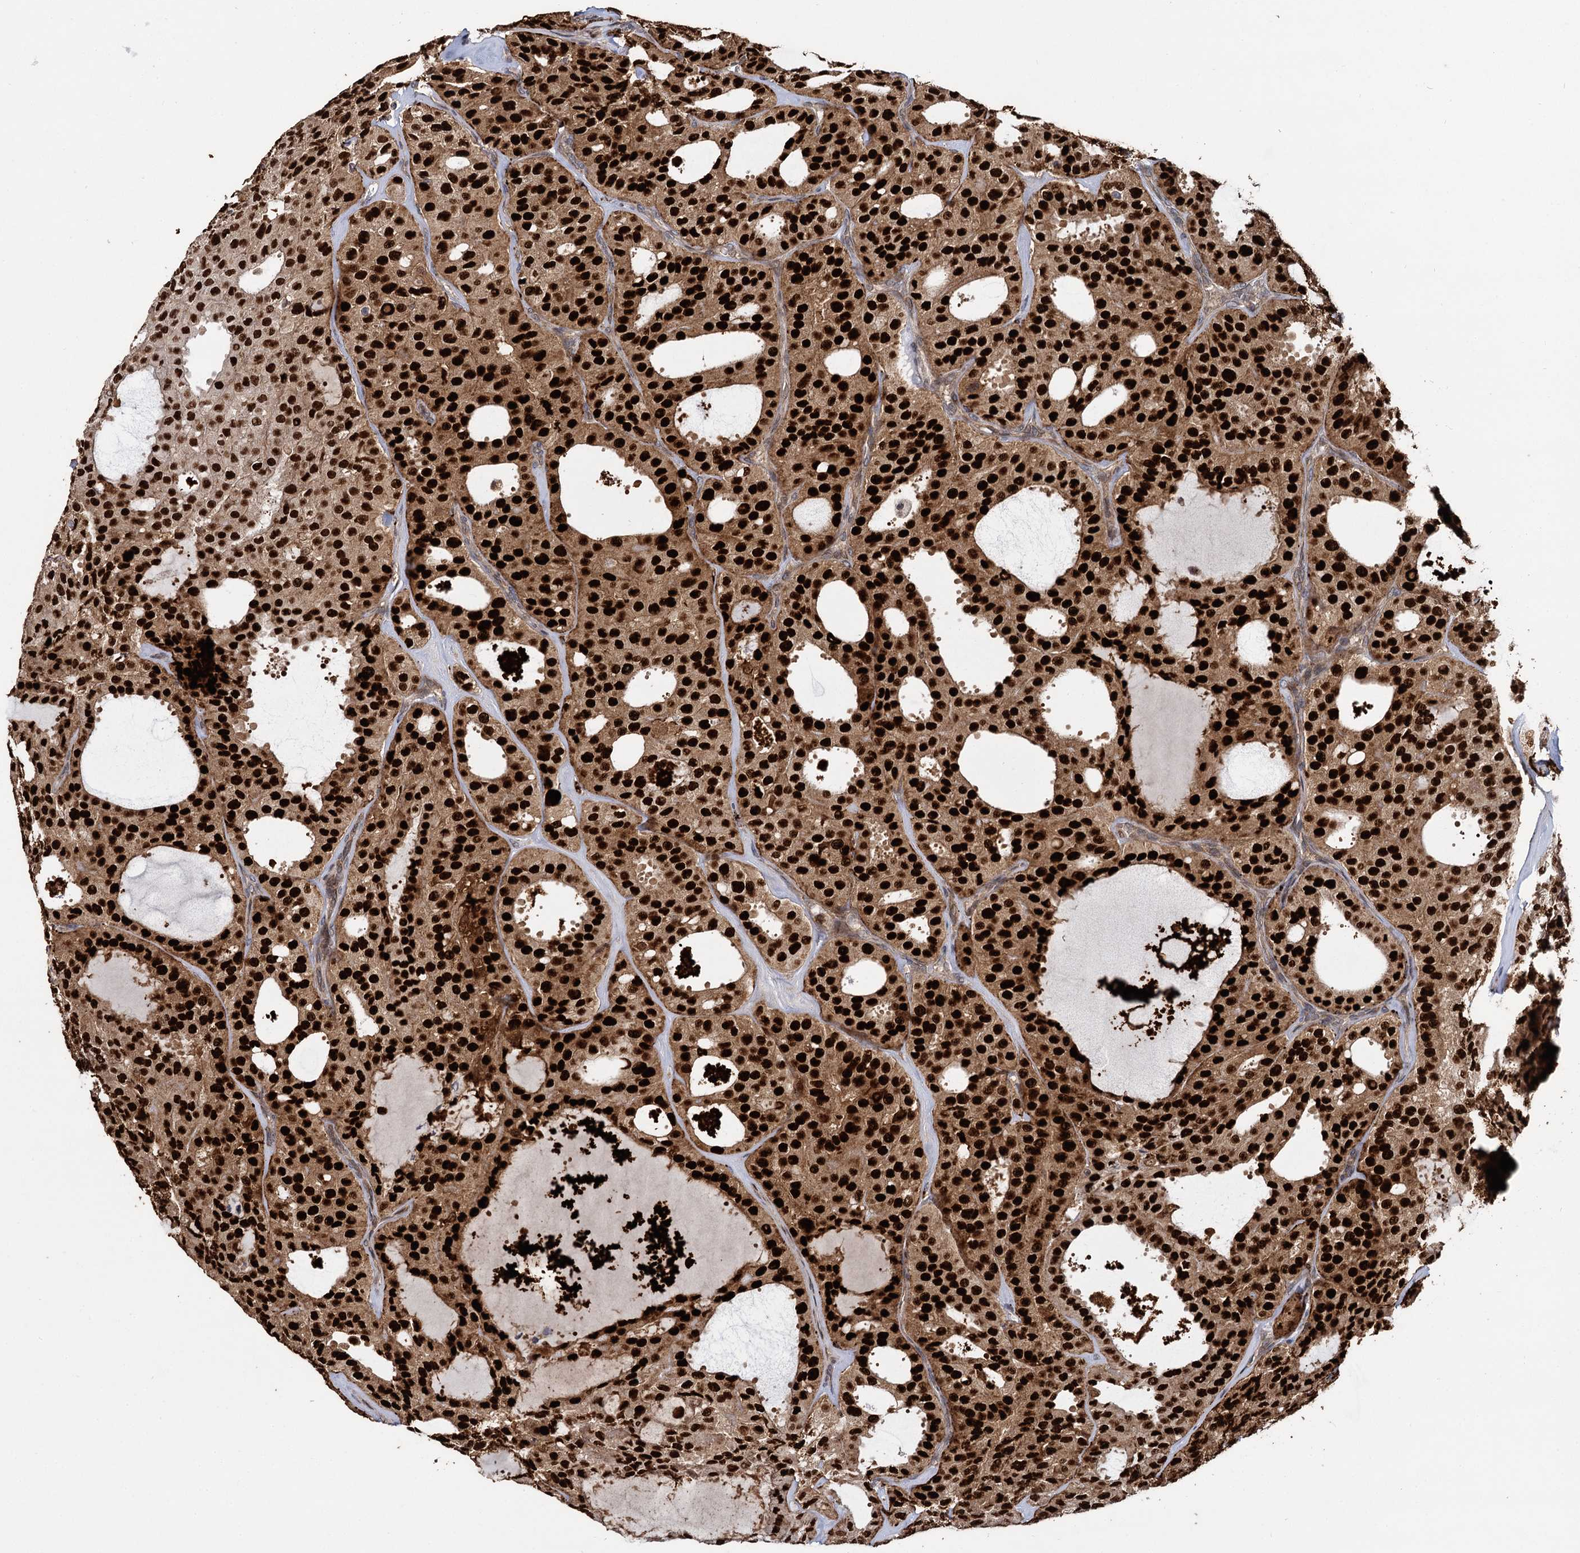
{"staining": {"intensity": "strong", "quantity": ">75%", "location": "cytoplasmic/membranous,nuclear"}, "tissue": "thyroid cancer", "cell_type": "Tumor cells", "image_type": "cancer", "snomed": [{"axis": "morphology", "description": "Follicular adenoma carcinoma, NOS"}, {"axis": "topography", "description": "Thyroid gland"}], "caption": "Immunohistochemistry (IHC) of follicular adenoma carcinoma (thyroid) reveals high levels of strong cytoplasmic/membranous and nuclear expression in approximately >75% of tumor cells.", "gene": "GAL3ST4", "patient": {"sex": "male", "age": 75}}